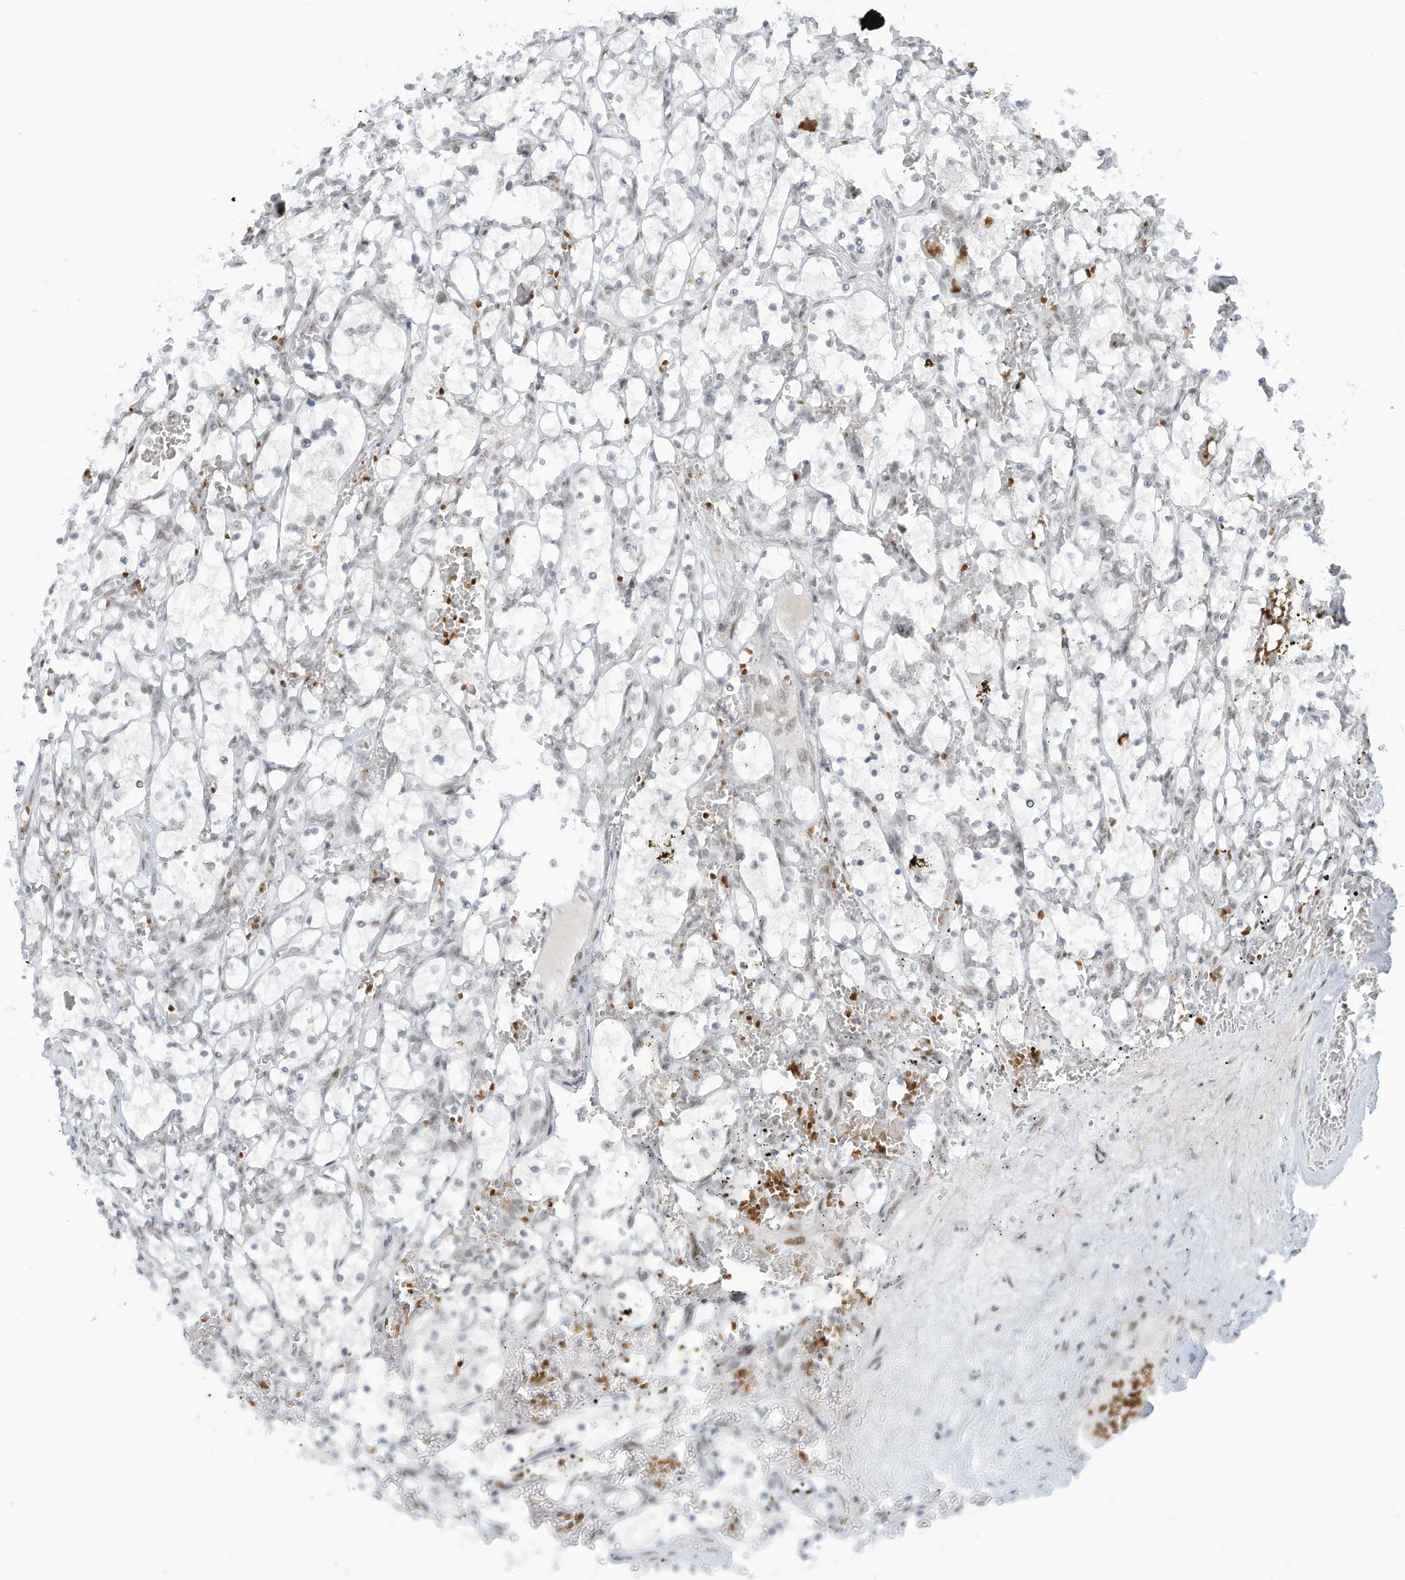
{"staining": {"intensity": "negative", "quantity": "none", "location": "none"}, "tissue": "renal cancer", "cell_type": "Tumor cells", "image_type": "cancer", "snomed": [{"axis": "morphology", "description": "Adenocarcinoma, NOS"}, {"axis": "topography", "description": "Kidney"}], "caption": "The histopathology image shows no staining of tumor cells in renal cancer (adenocarcinoma).", "gene": "ECT2L", "patient": {"sex": "female", "age": 69}}